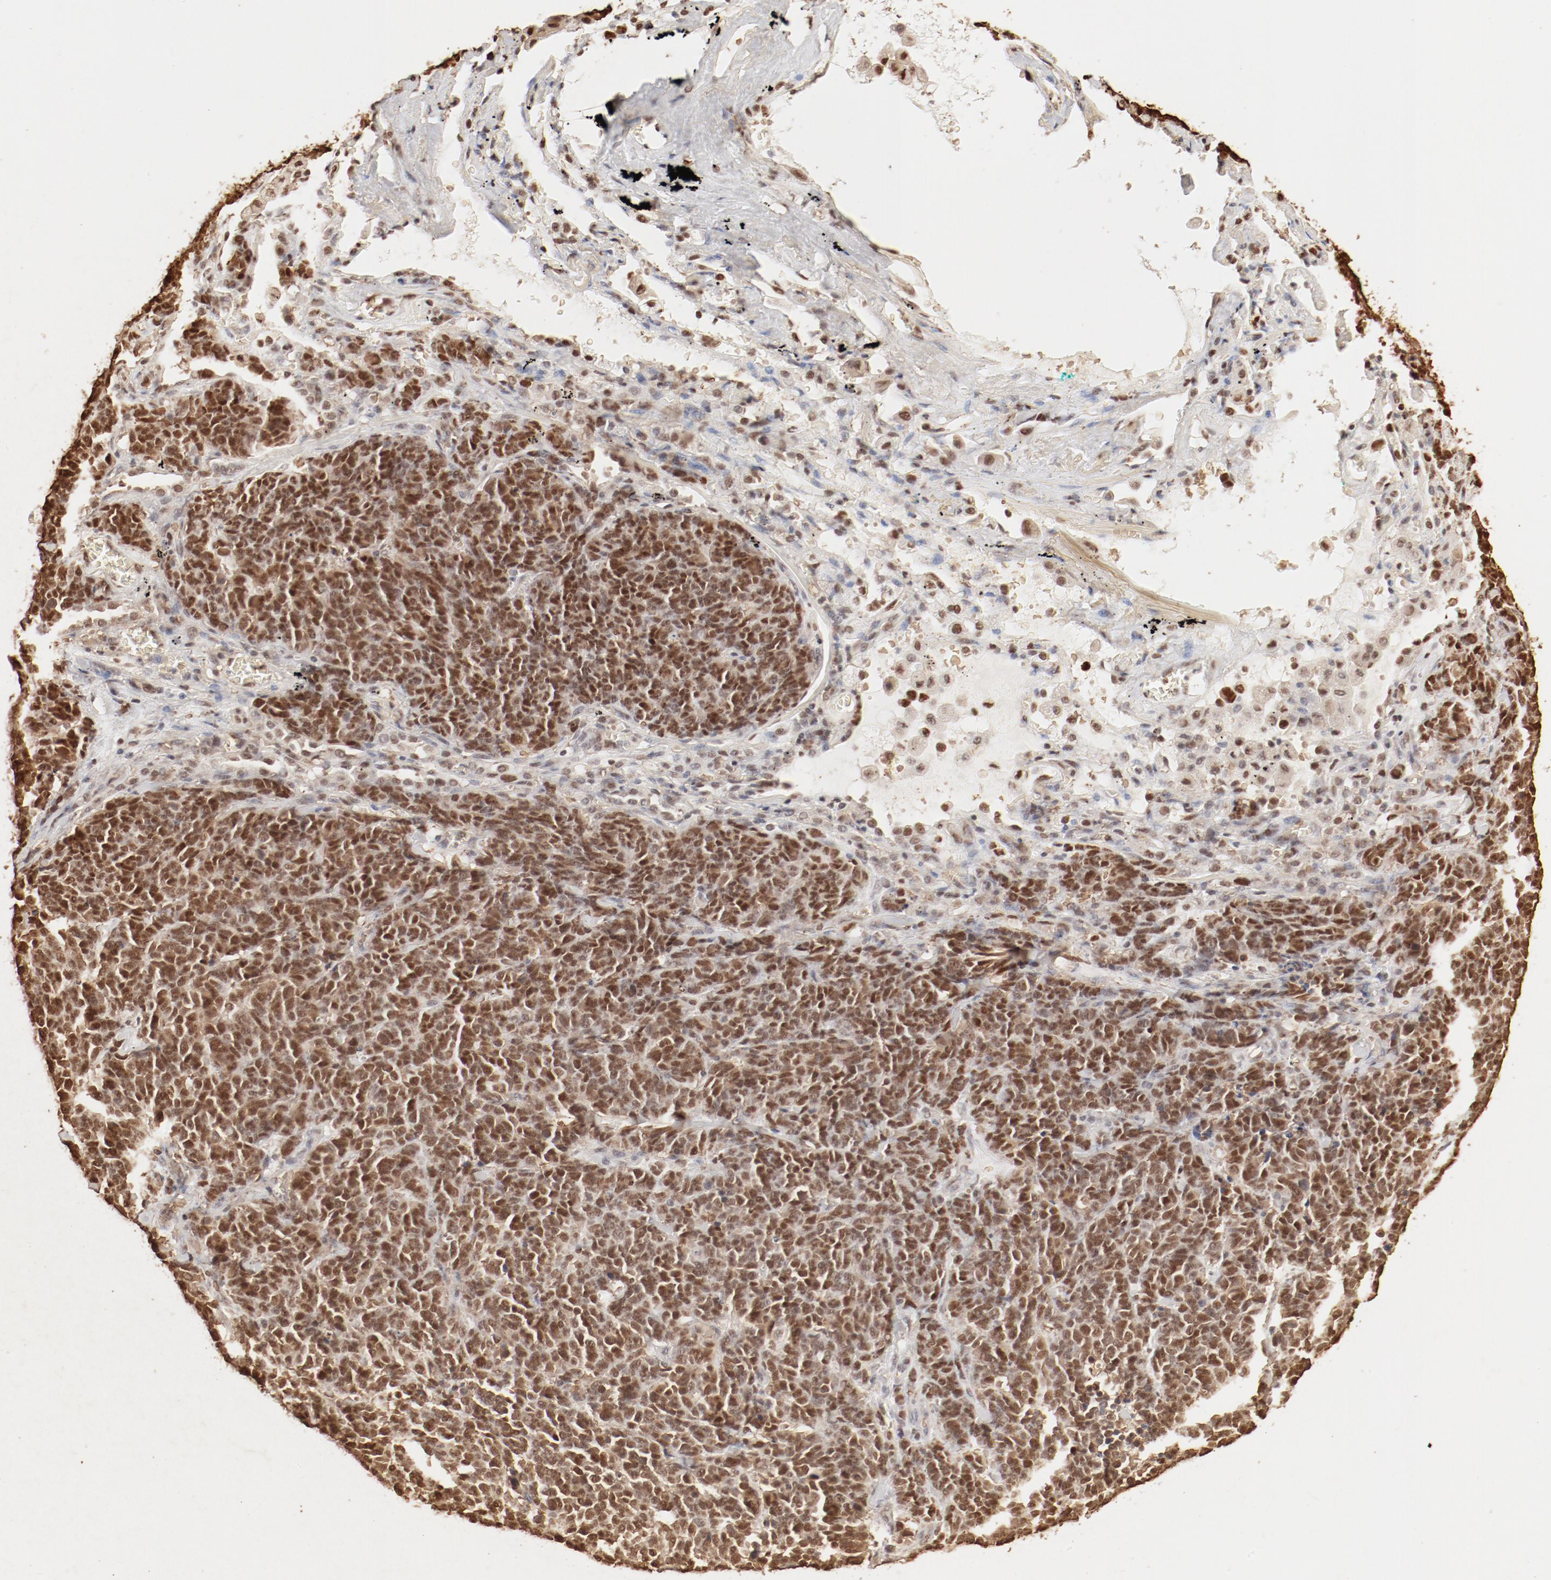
{"staining": {"intensity": "strong", "quantity": ">75%", "location": "cytoplasmic/membranous,nuclear"}, "tissue": "lung cancer", "cell_type": "Tumor cells", "image_type": "cancer", "snomed": [{"axis": "morphology", "description": "Neoplasm, malignant, NOS"}, {"axis": "topography", "description": "Lung"}], "caption": "IHC photomicrograph of human malignant neoplasm (lung) stained for a protein (brown), which displays high levels of strong cytoplasmic/membranous and nuclear positivity in about >75% of tumor cells.", "gene": "FAM50A", "patient": {"sex": "female", "age": 58}}